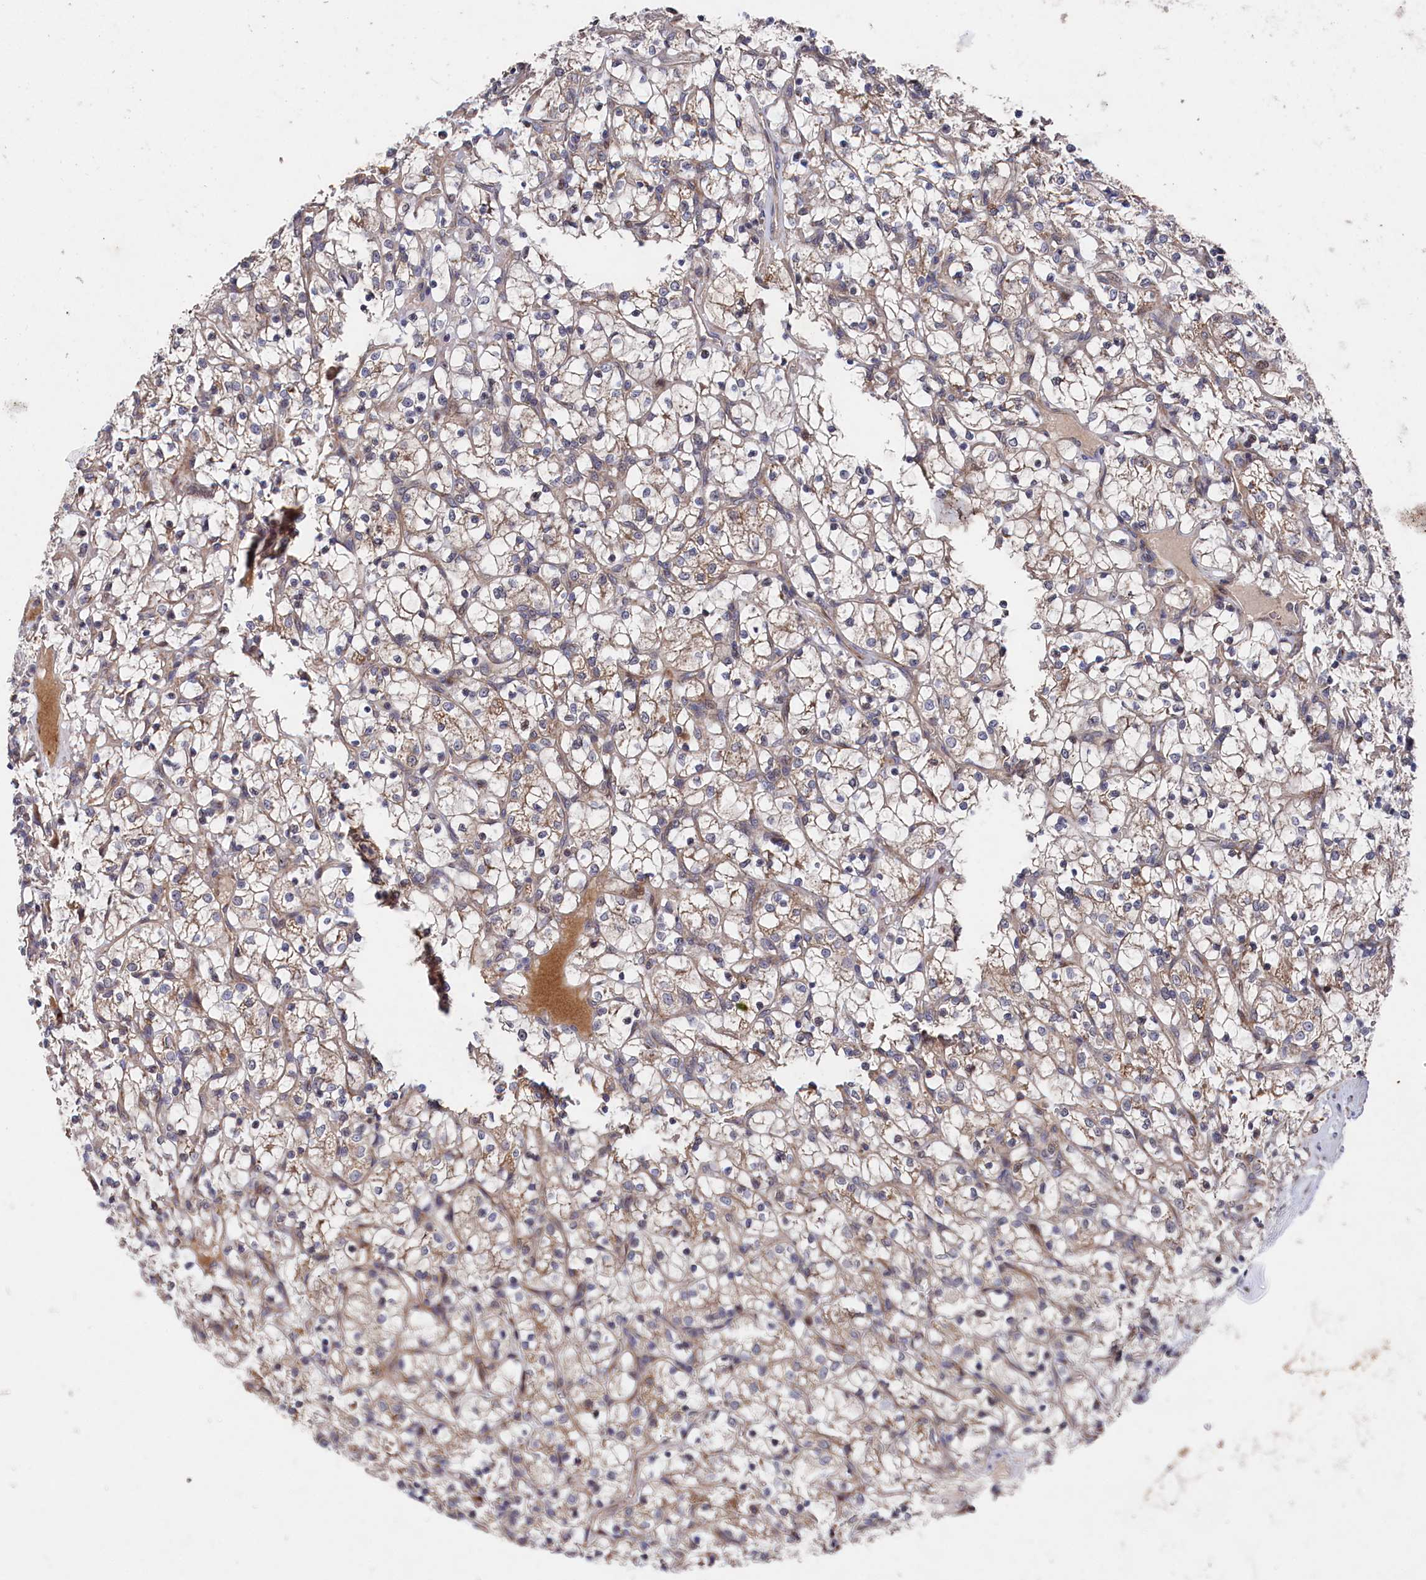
{"staining": {"intensity": "moderate", "quantity": "<25%", "location": "cytoplasmic/membranous"}, "tissue": "renal cancer", "cell_type": "Tumor cells", "image_type": "cancer", "snomed": [{"axis": "morphology", "description": "Adenocarcinoma, NOS"}, {"axis": "topography", "description": "Kidney"}], "caption": "Renal cancer (adenocarcinoma) stained with a protein marker shows moderate staining in tumor cells.", "gene": "SUPV3L1", "patient": {"sex": "female", "age": 69}}